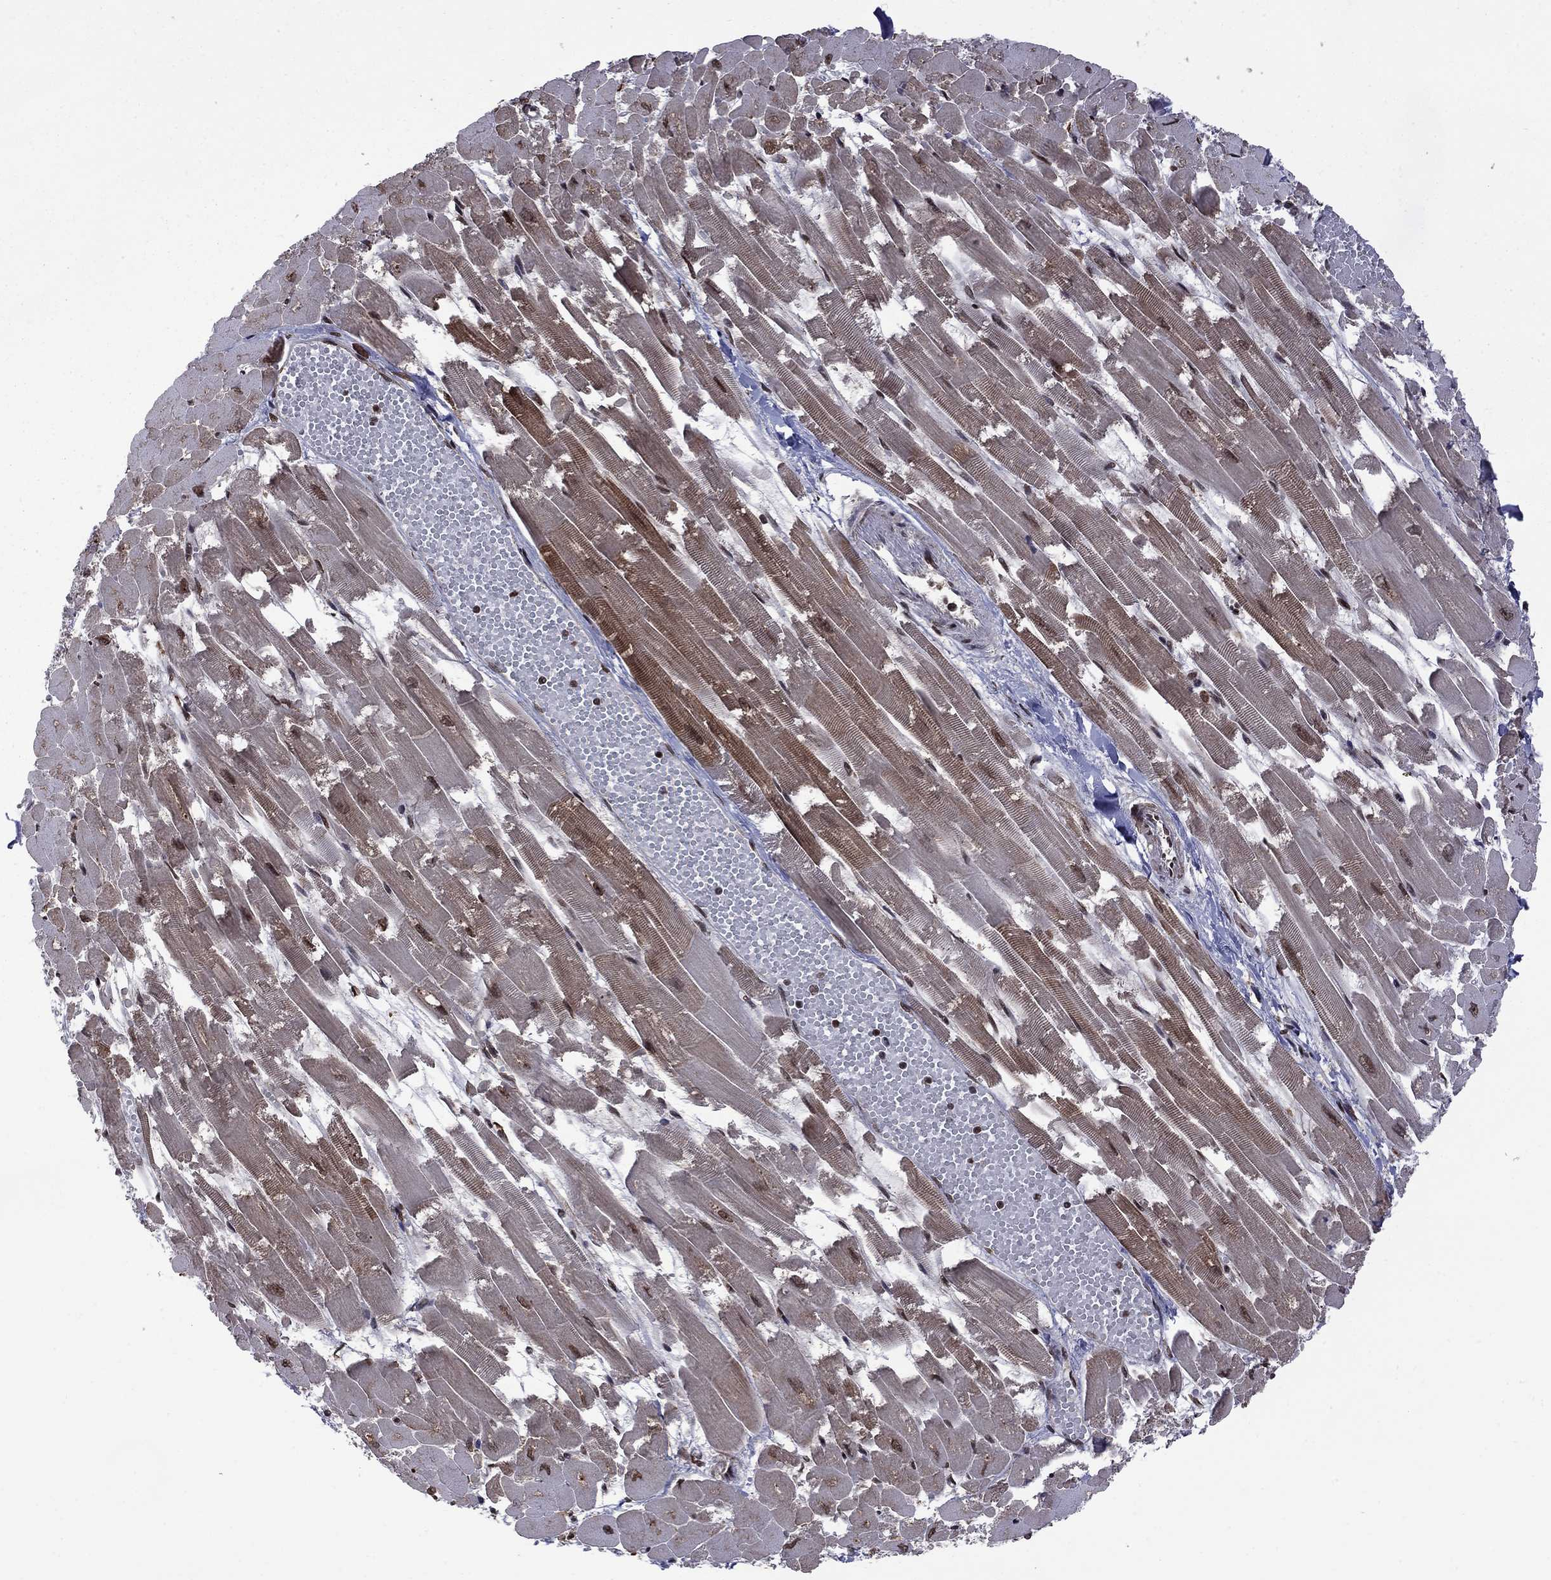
{"staining": {"intensity": "strong", "quantity": ">75%", "location": "nuclear"}, "tissue": "heart muscle", "cell_type": "Cardiomyocytes", "image_type": "normal", "snomed": [{"axis": "morphology", "description": "Normal tissue, NOS"}, {"axis": "topography", "description": "Heart"}], "caption": "Cardiomyocytes exhibit strong nuclear staining in about >75% of cells in normal heart muscle. (IHC, brightfield microscopy, high magnification).", "gene": "MED25", "patient": {"sex": "female", "age": 52}}